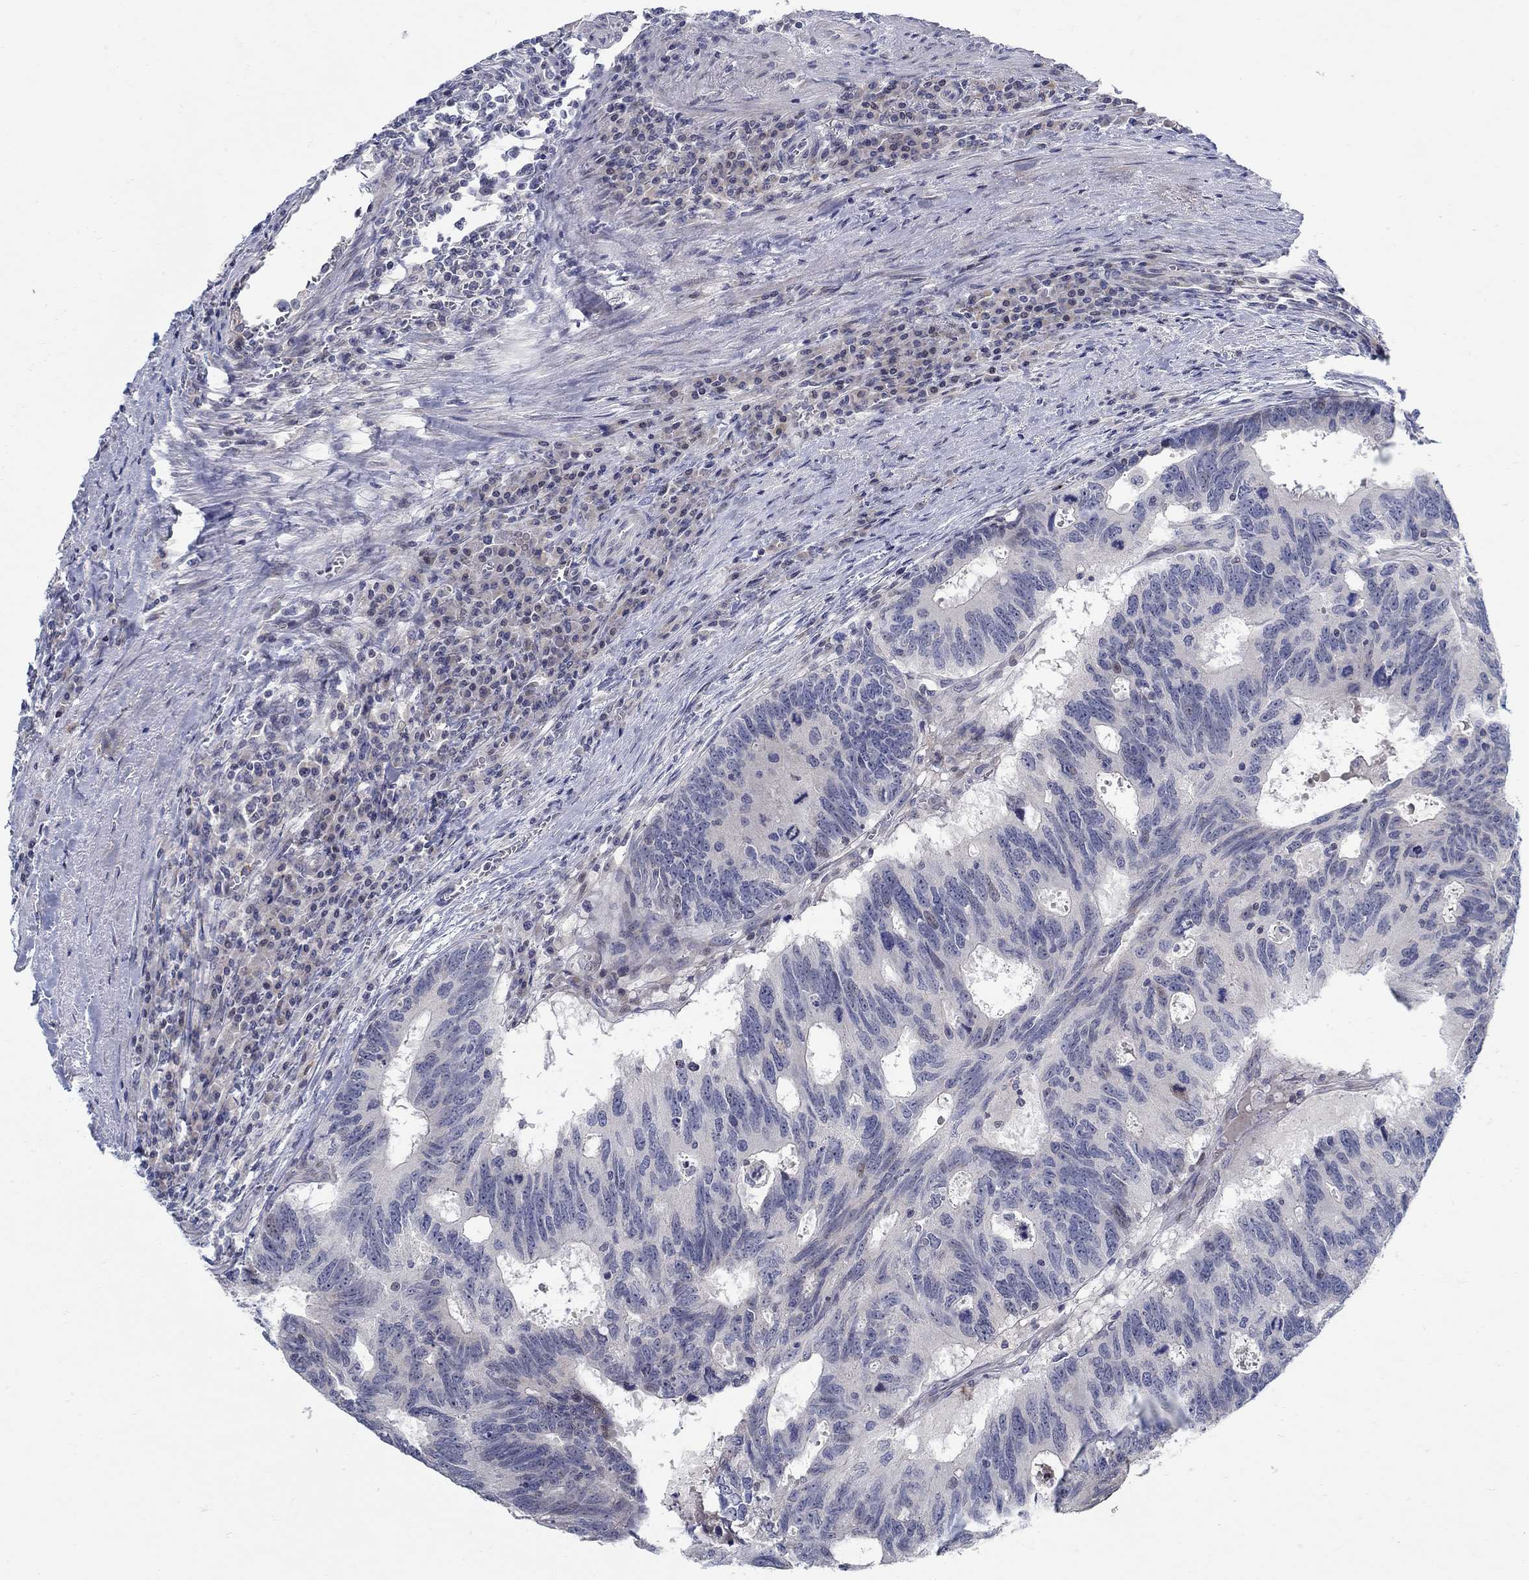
{"staining": {"intensity": "negative", "quantity": "none", "location": "none"}, "tissue": "colorectal cancer", "cell_type": "Tumor cells", "image_type": "cancer", "snomed": [{"axis": "morphology", "description": "Adenocarcinoma, NOS"}, {"axis": "topography", "description": "Colon"}], "caption": "Tumor cells show no significant protein expression in adenocarcinoma (colorectal).", "gene": "ANO7", "patient": {"sex": "female", "age": 77}}